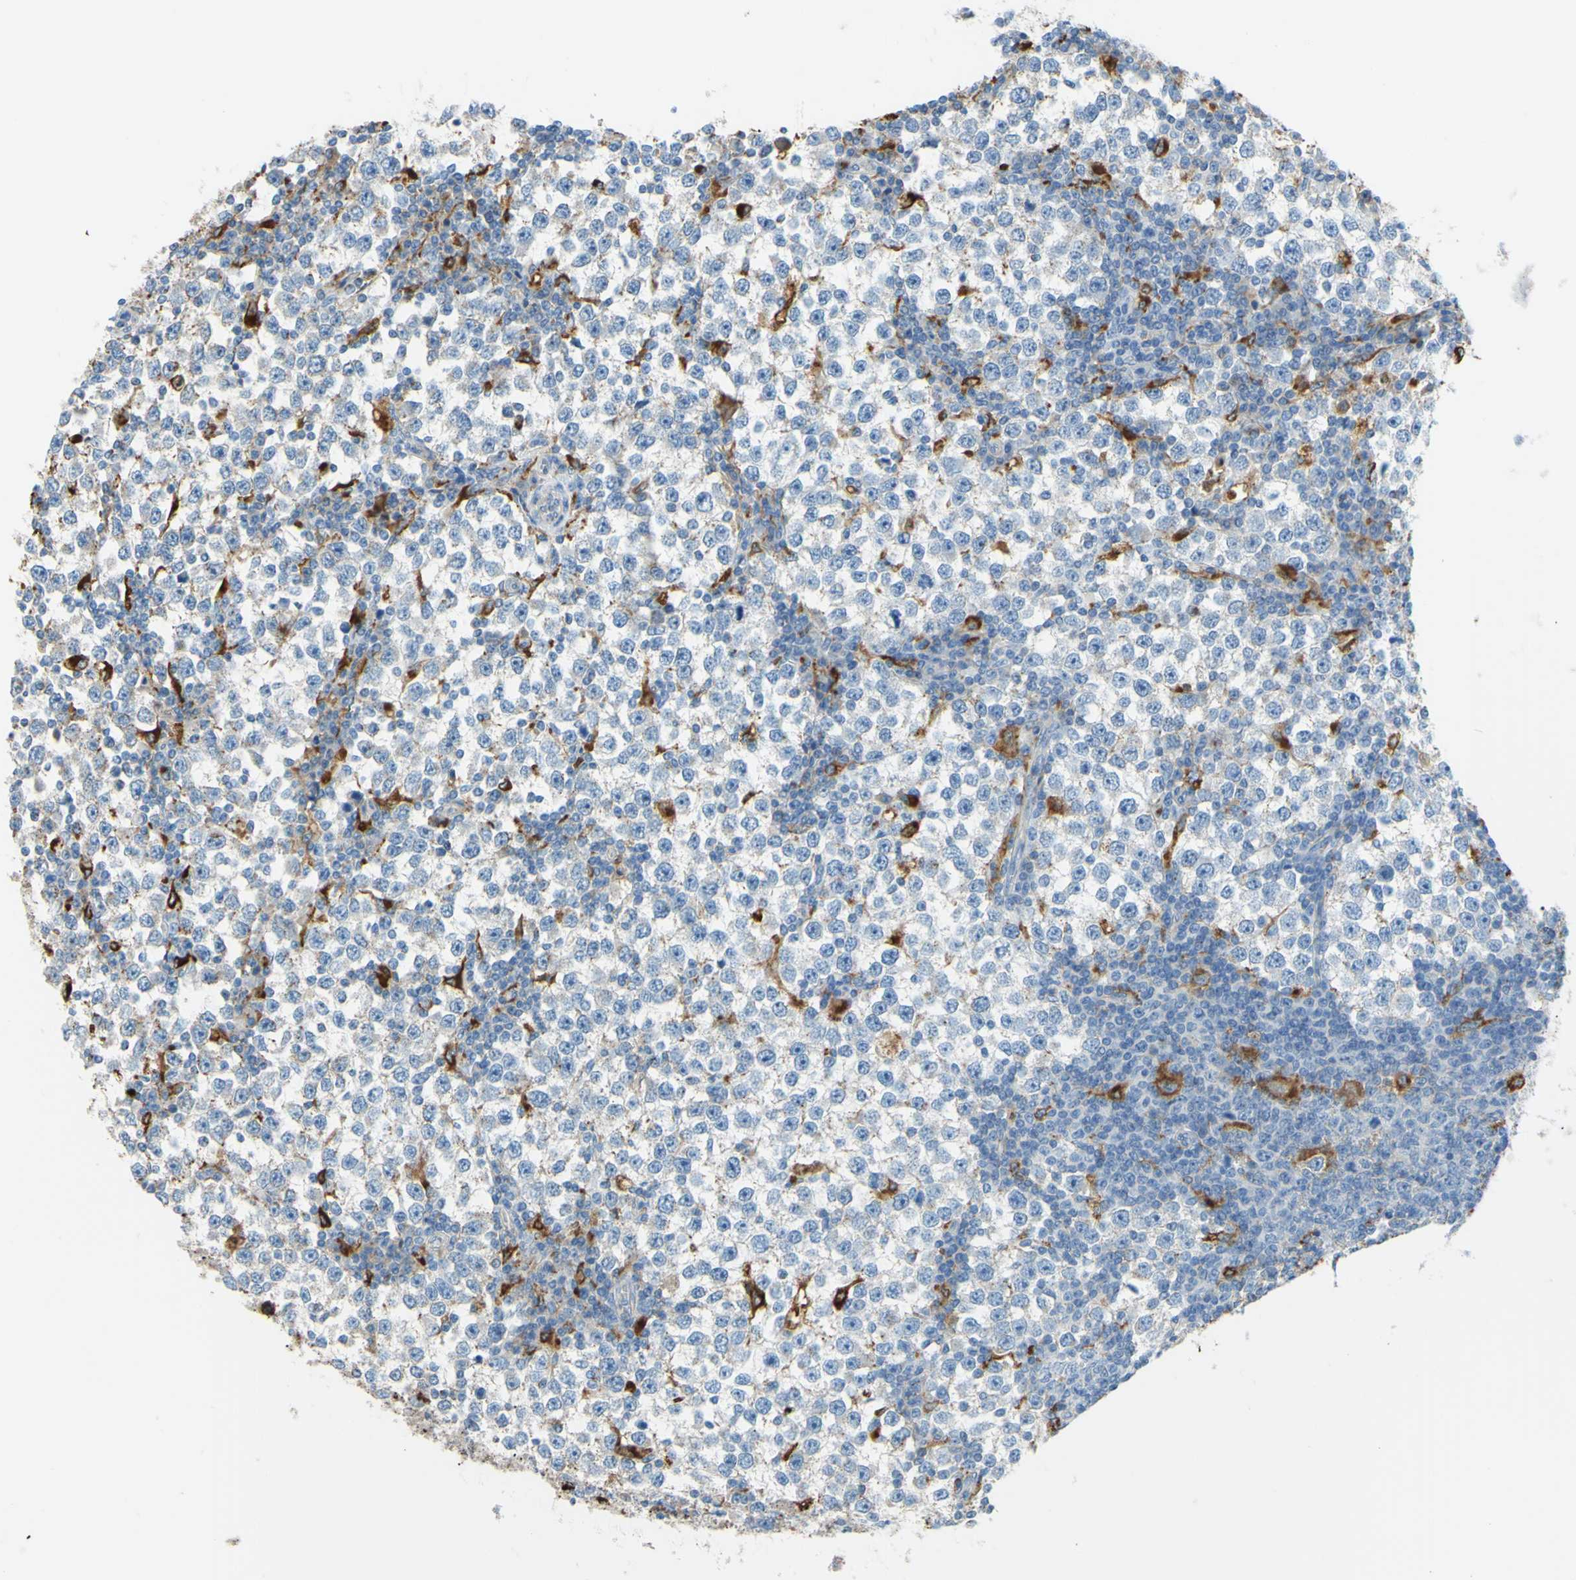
{"staining": {"intensity": "negative", "quantity": "none", "location": "none"}, "tissue": "testis cancer", "cell_type": "Tumor cells", "image_type": "cancer", "snomed": [{"axis": "morphology", "description": "Seminoma, NOS"}, {"axis": "topography", "description": "Testis"}], "caption": "Immunohistochemistry (IHC) of human testis seminoma reveals no staining in tumor cells. (DAB IHC with hematoxylin counter stain).", "gene": "CTSD", "patient": {"sex": "male", "age": 65}}